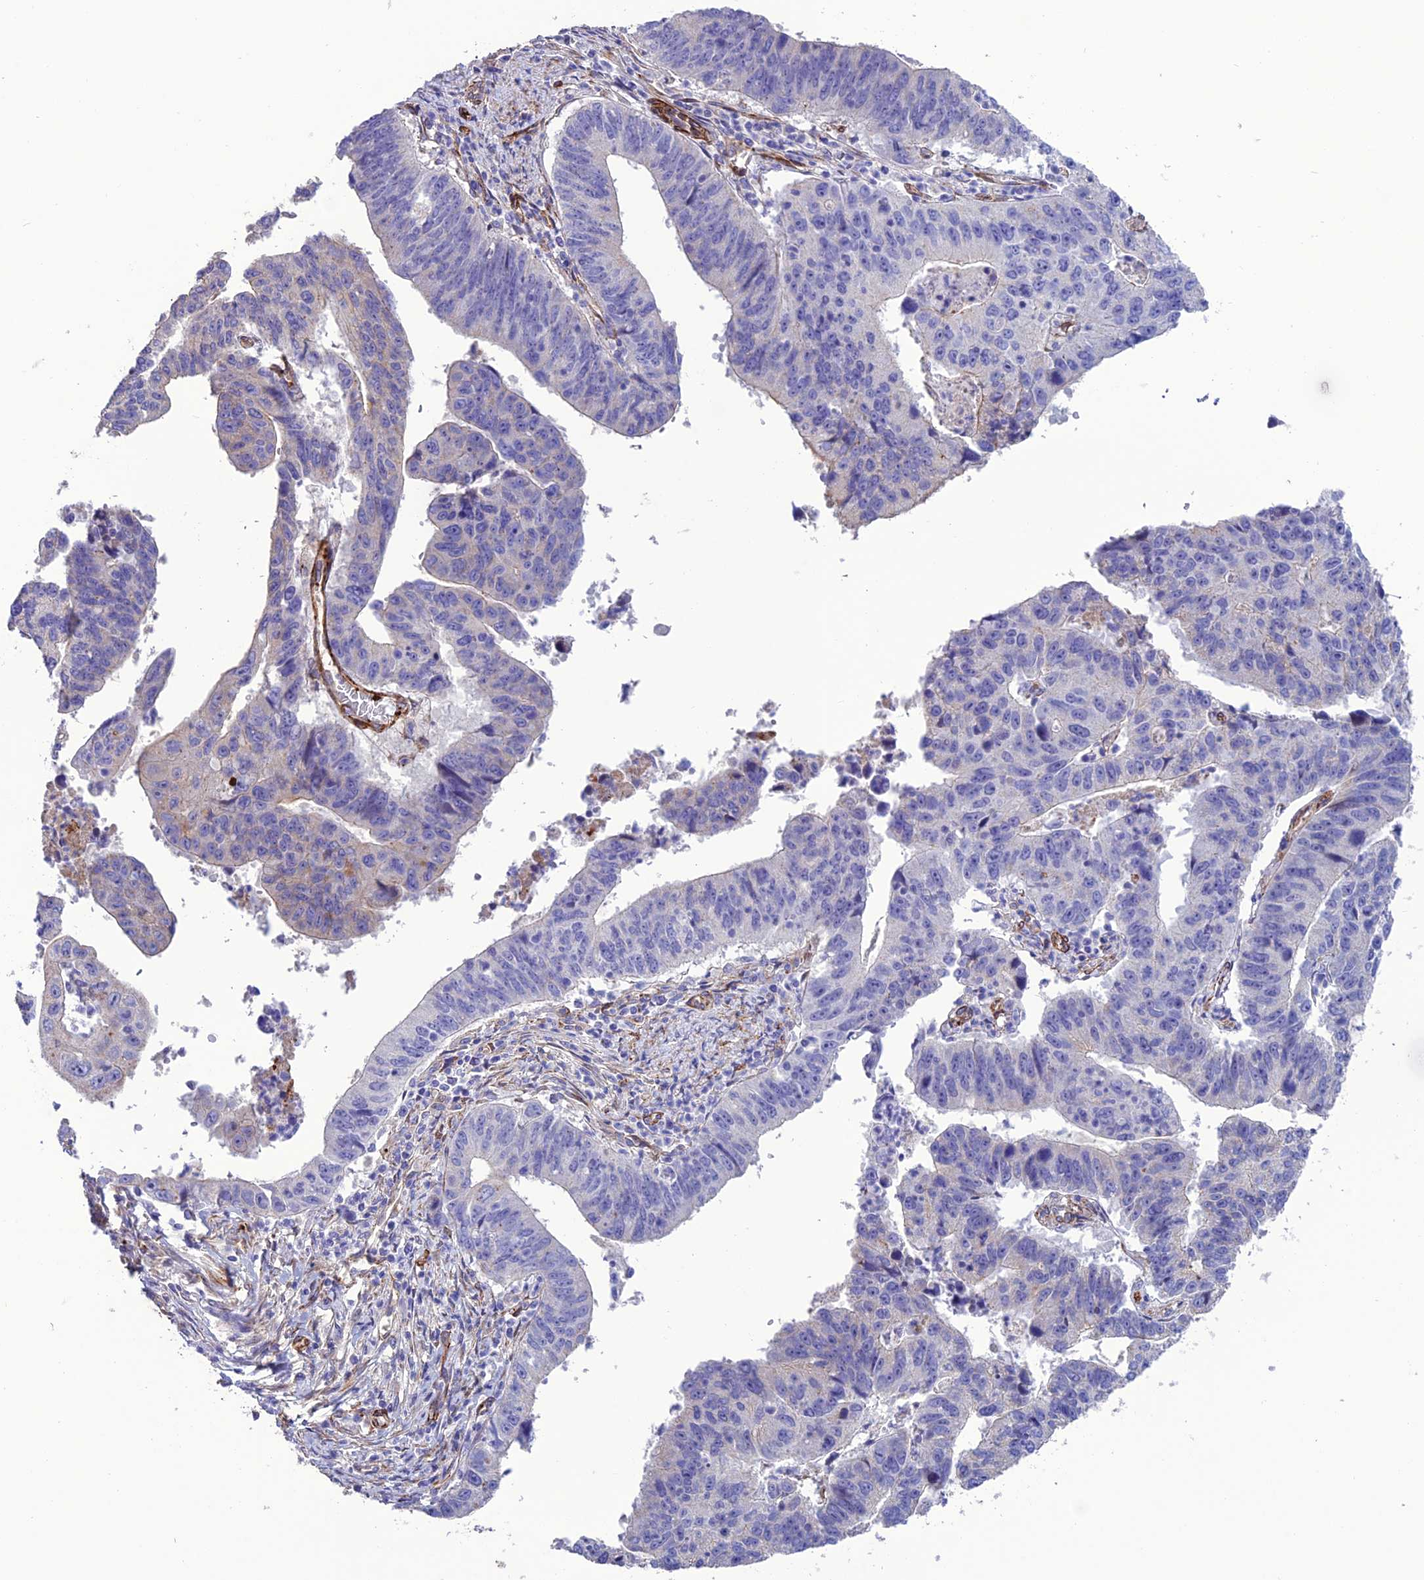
{"staining": {"intensity": "negative", "quantity": "none", "location": "none"}, "tissue": "stomach cancer", "cell_type": "Tumor cells", "image_type": "cancer", "snomed": [{"axis": "morphology", "description": "Adenocarcinoma, NOS"}, {"axis": "topography", "description": "Stomach"}], "caption": "The micrograph exhibits no staining of tumor cells in stomach adenocarcinoma.", "gene": "REX1BD", "patient": {"sex": "male", "age": 59}}